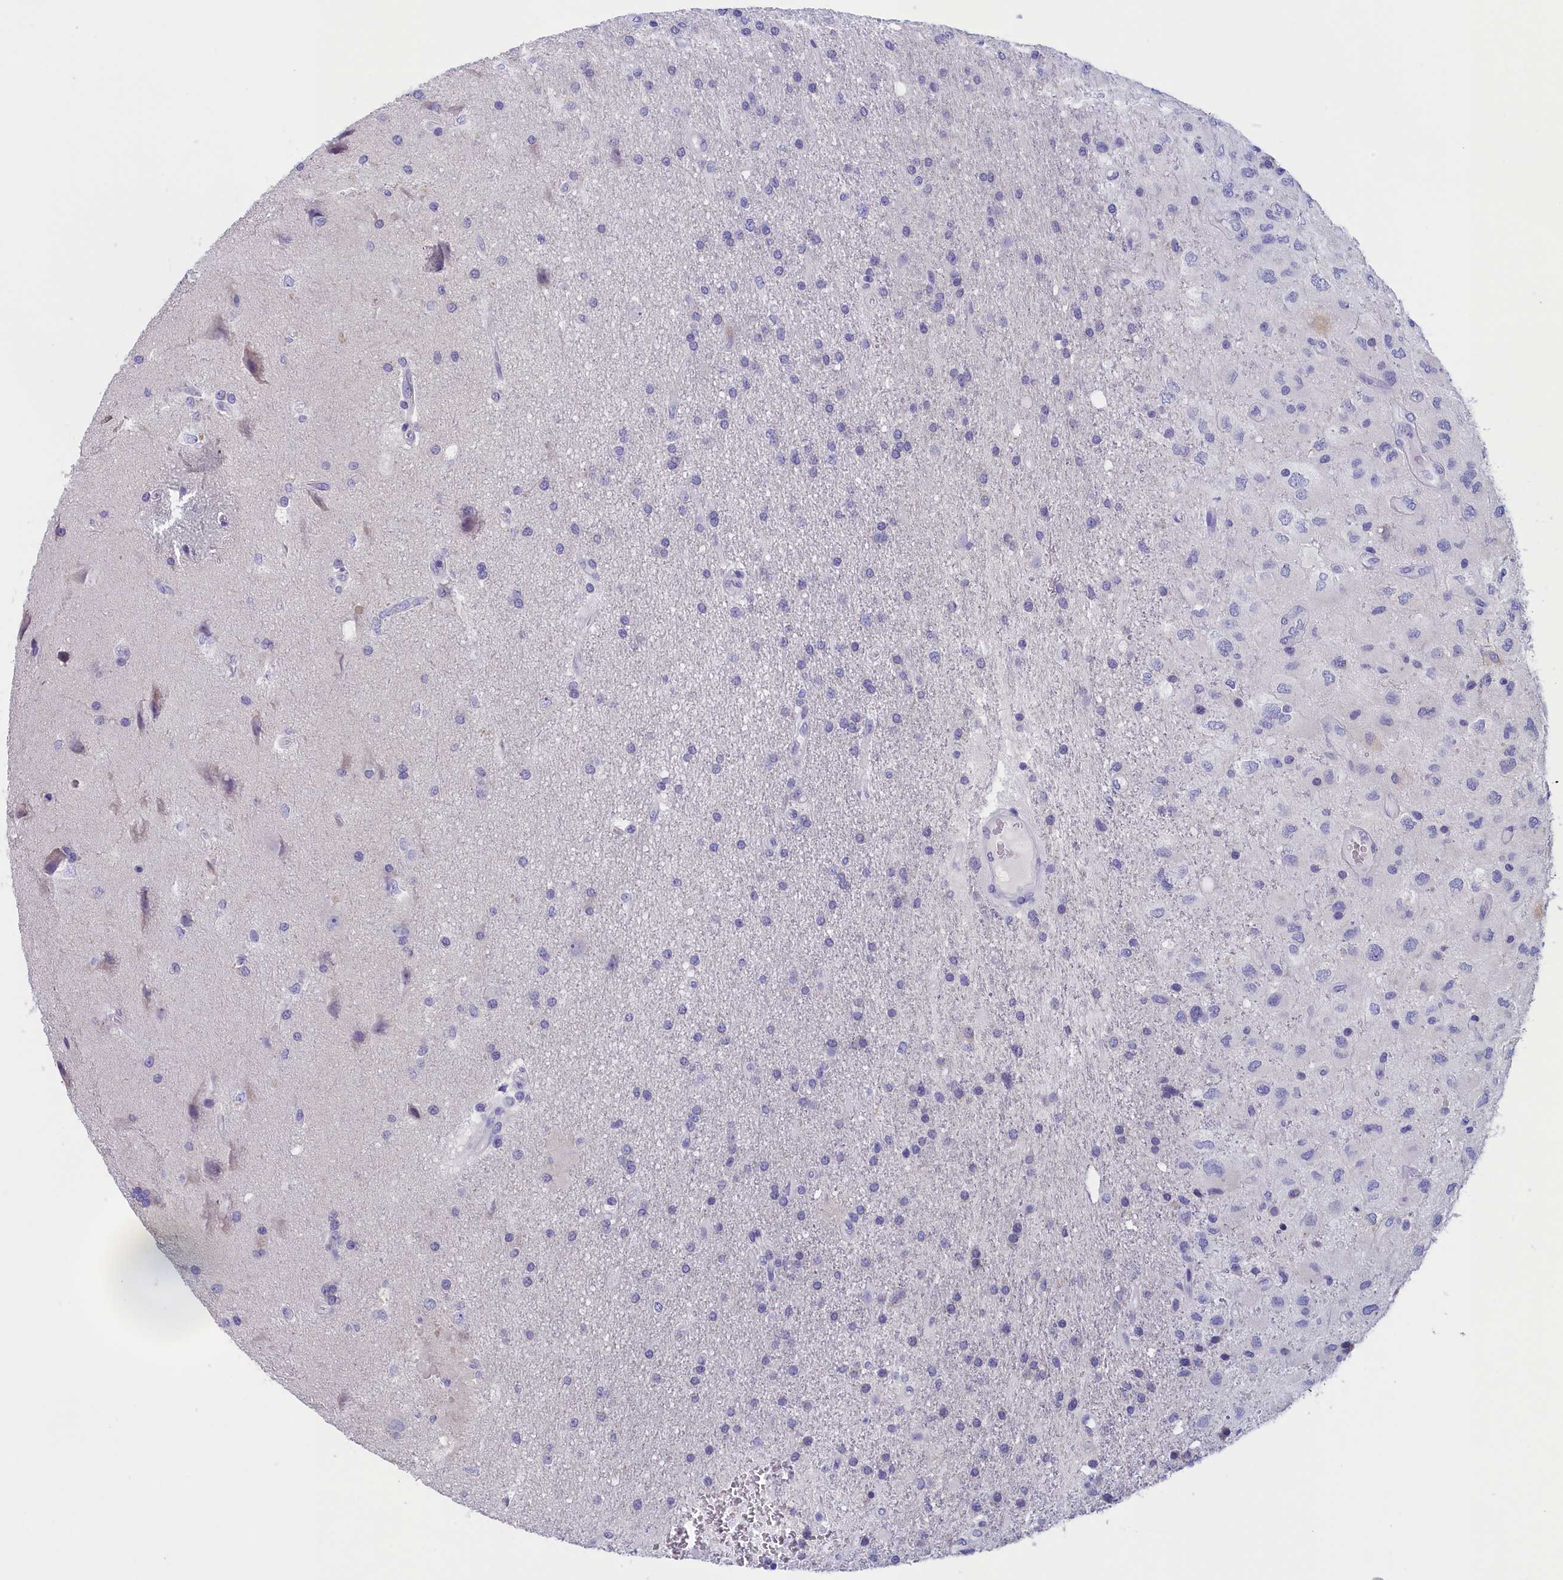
{"staining": {"intensity": "negative", "quantity": "none", "location": "none"}, "tissue": "glioma", "cell_type": "Tumor cells", "image_type": "cancer", "snomed": [{"axis": "morphology", "description": "Glioma, malignant, Low grade"}, {"axis": "topography", "description": "Brain"}], "caption": "This is an immunohistochemistry histopathology image of human glioma. There is no staining in tumor cells.", "gene": "ANKRD2", "patient": {"sex": "male", "age": 66}}